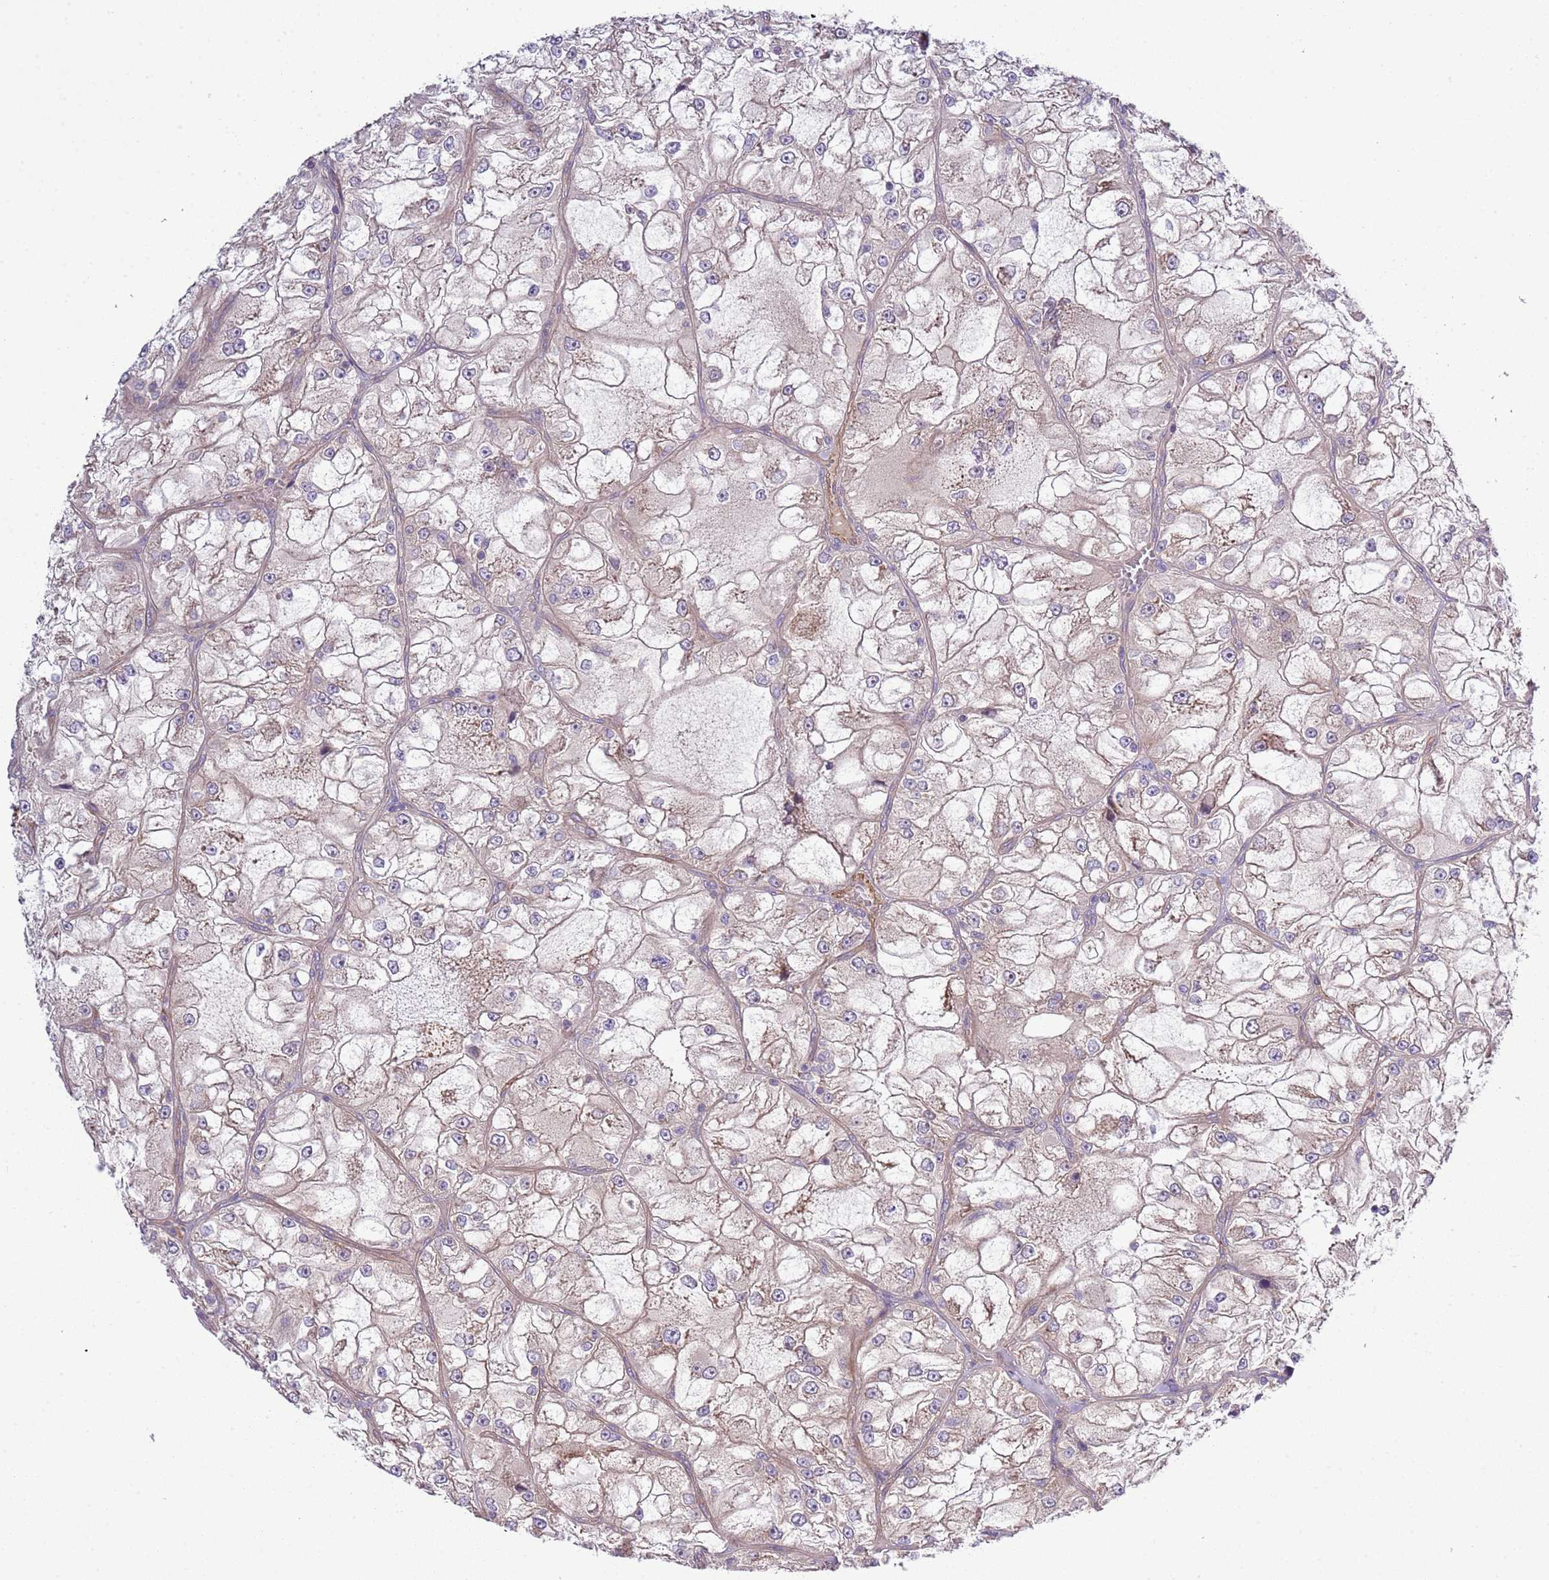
{"staining": {"intensity": "moderate", "quantity": "<25%", "location": "cytoplasmic/membranous"}, "tissue": "renal cancer", "cell_type": "Tumor cells", "image_type": "cancer", "snomed": [{"axis": "morphology", "description": "Adenocarcinoma, NOS"}, {"axis": "topography", "description": "Kidney"}], "caption": "Immunohistochemical staining of renal cancer demonstrates moderate cytoplasmic/membranous protein staining in about <25% of tumor cells.", "gene": "GNL1", "patient": {"sex": "female", "age": 72}}